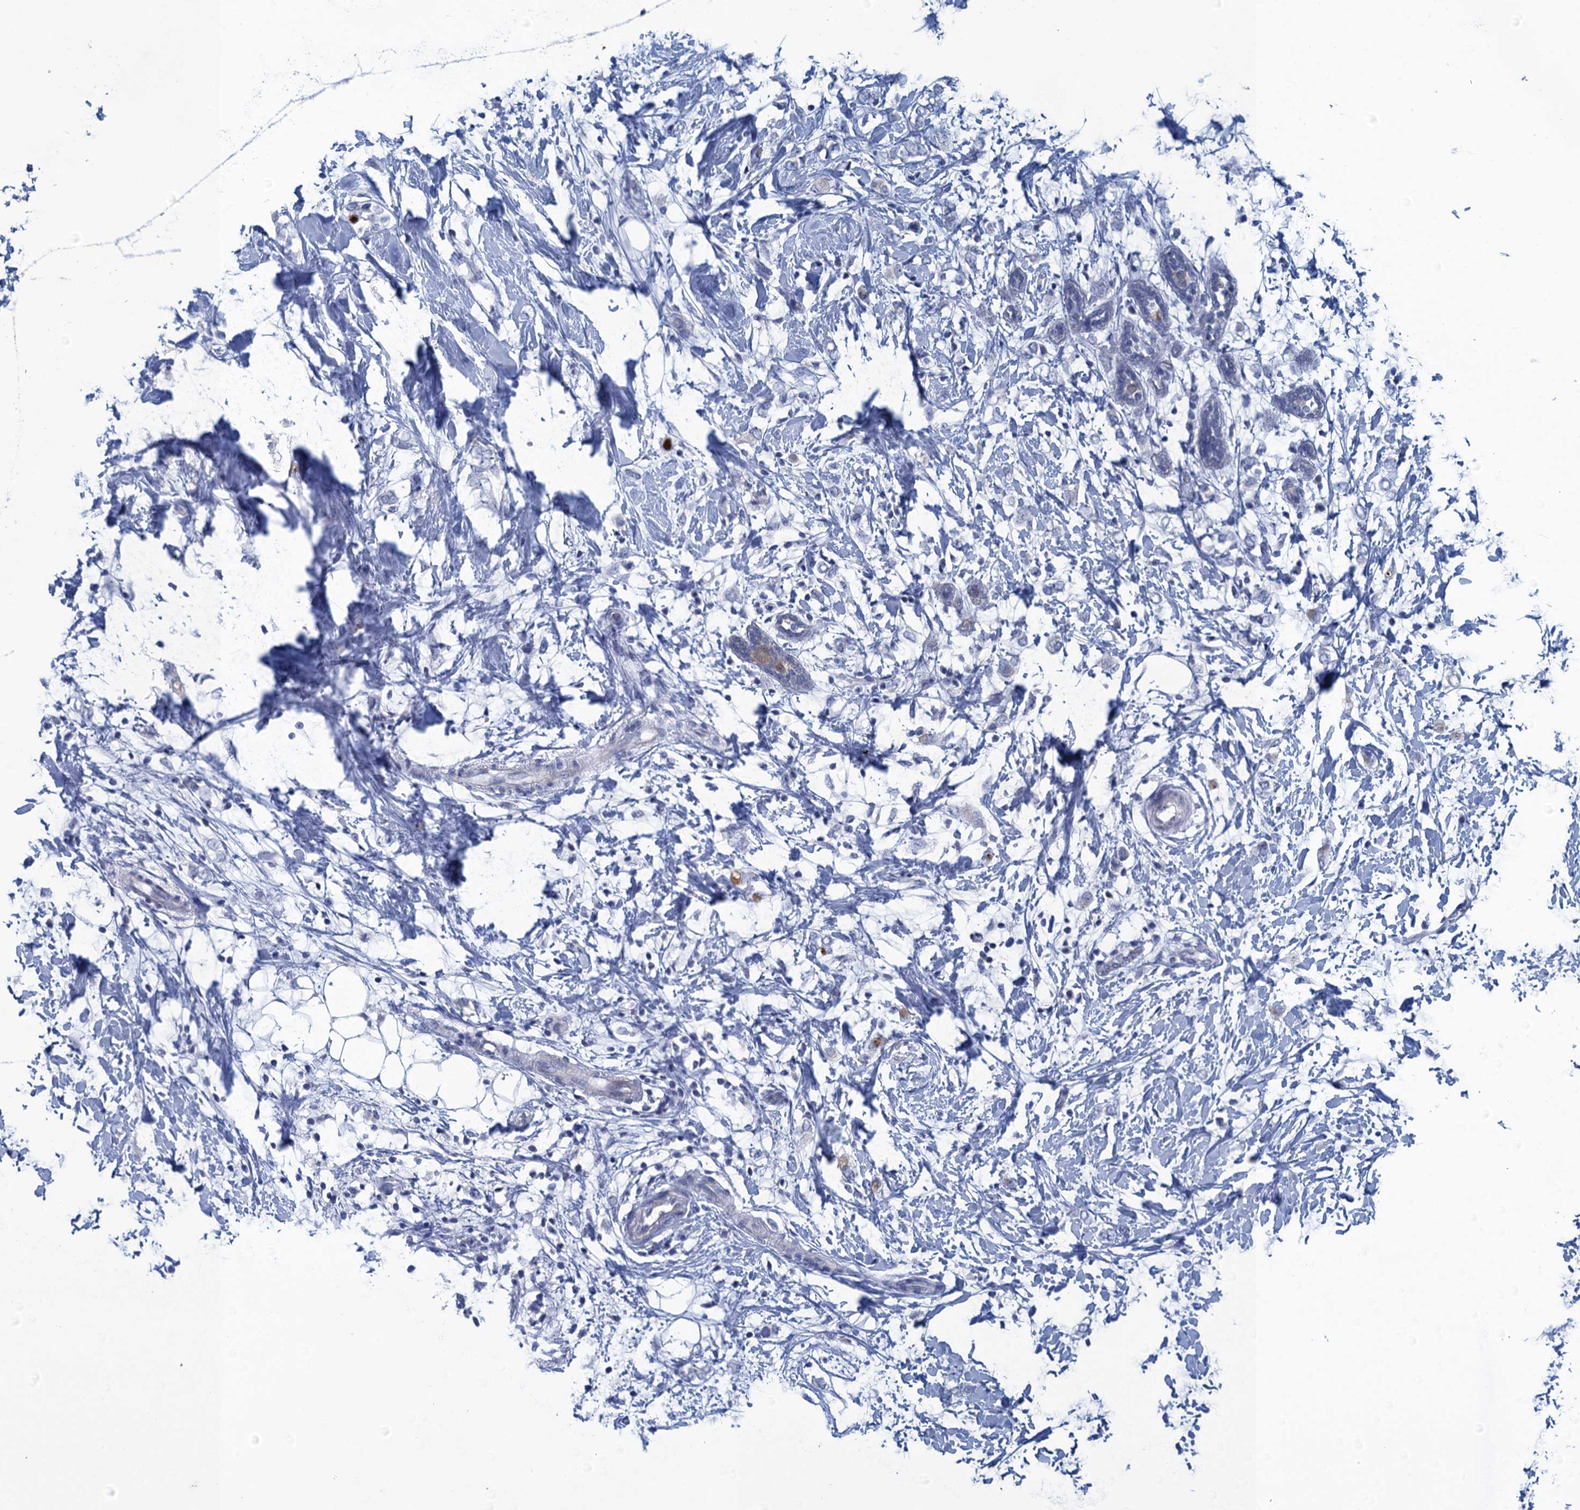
{"staining": {"intensity": "negative", "quantity": "none", "location": "none"}, "tissue": "breast cancer", "cell_type": "Tumor cells", "image_type": "cancer", "snomed": [{"axis": "morphology", "description": "Normal tissue, NOS"}, {"axis": "morphology", "description": "Lobular carcinoma"}, {"axis": "topography", "description": "Breast"}], "caption": "This is an immunohistochemistry (IHC) histopathology image of breast lobular carcinoma. There is no staining in tumor cells.", "gene": "SCEL", "patient": {"sex": "female", "age": 47}}